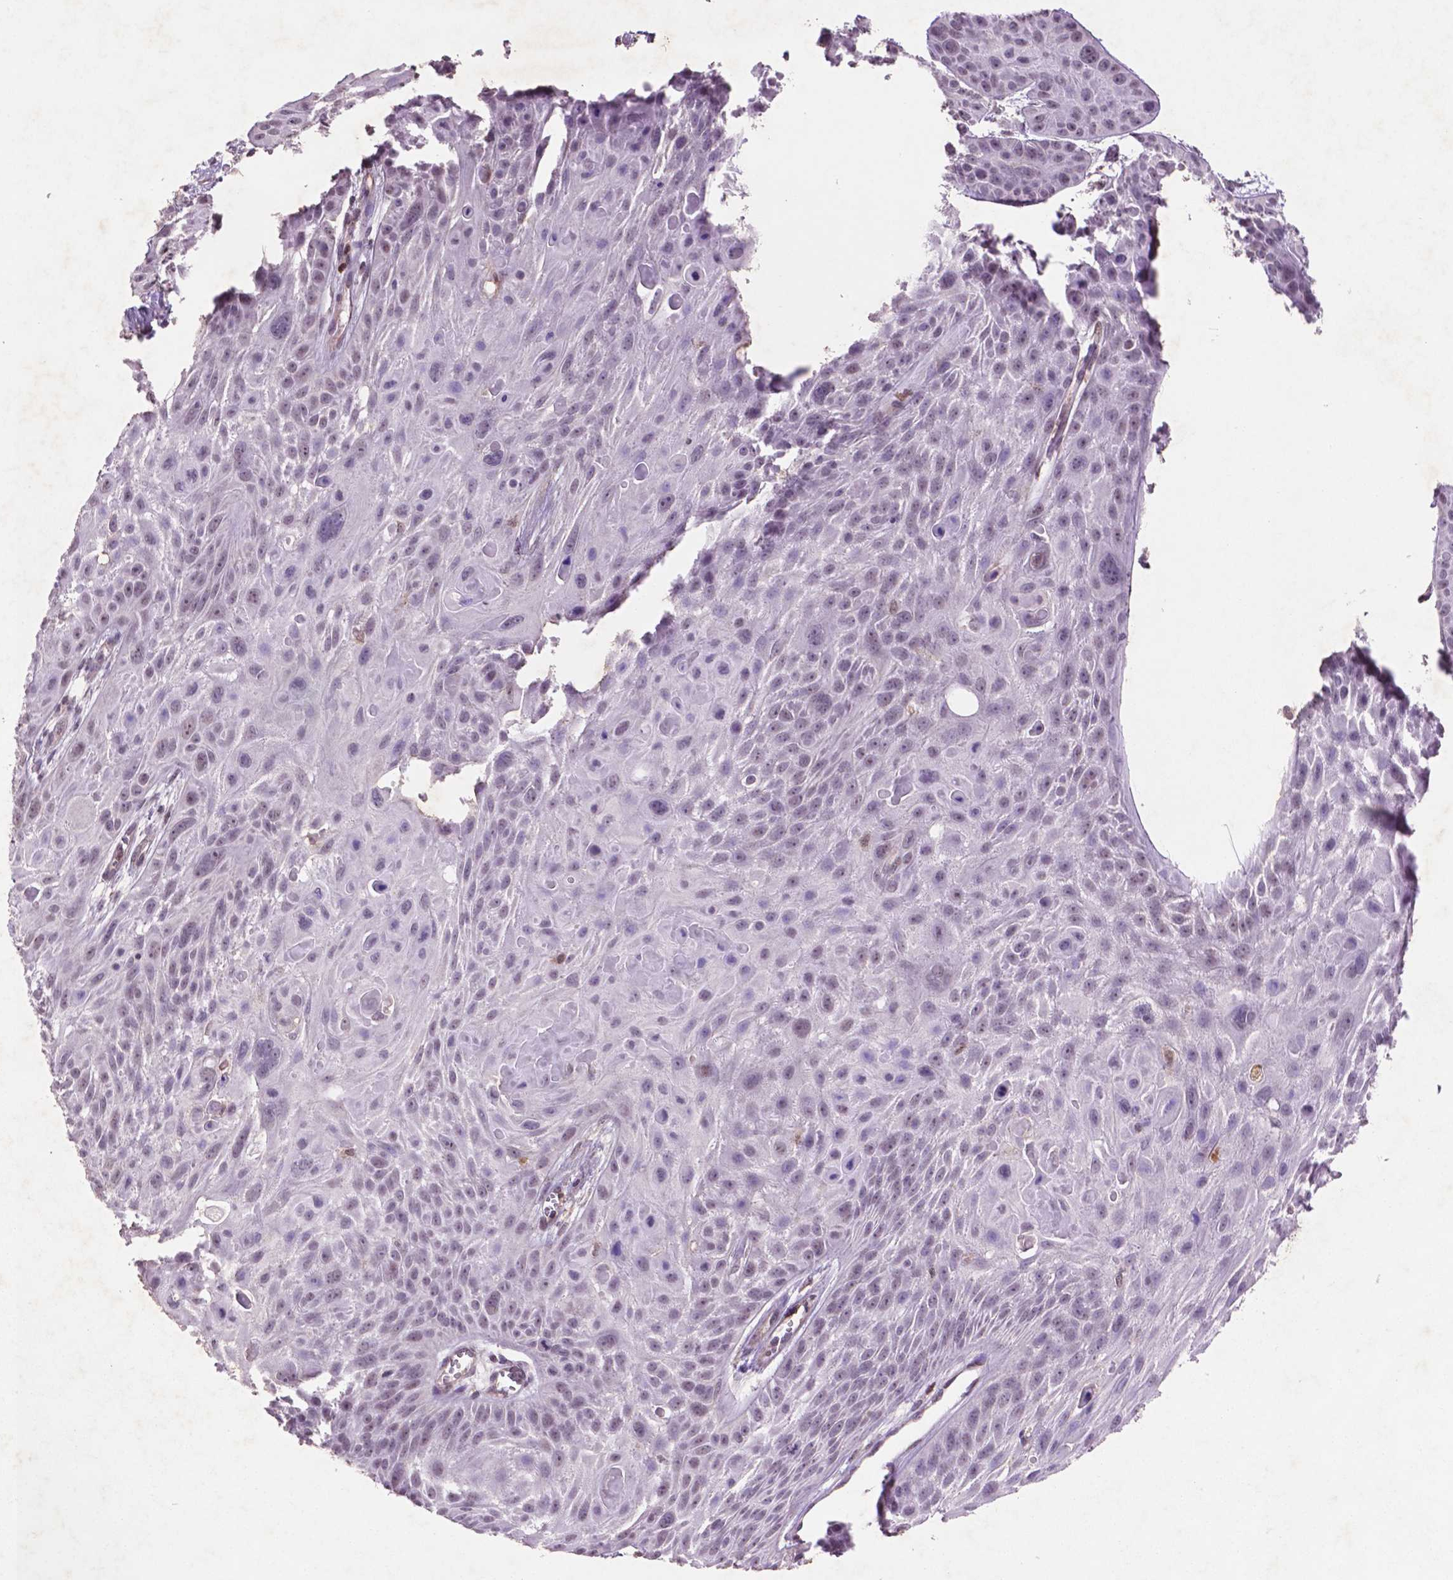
{"staining": {"intensity": "negative", "quantity": "none", "location": "none"}, "tissue": "skin cancer", "cell_type": "Tumor cells", "image_type": "cancer", "snomed": [{"axis": "morphology", "description": "Squamous cell carcinoma, NOS"}, {"axis": "topography", "description": "Skin"}, {"axis": "topography", "description": "Anal"}], "caption": "Immunohistochemistry (IHC) image of human skin cancer (squamous cell carcinoma) stained for a protein (brown), which demonstrates no expression in tumor cells.", "gene": "GLRX", "patient": {"sex": "female", "age": 75}}